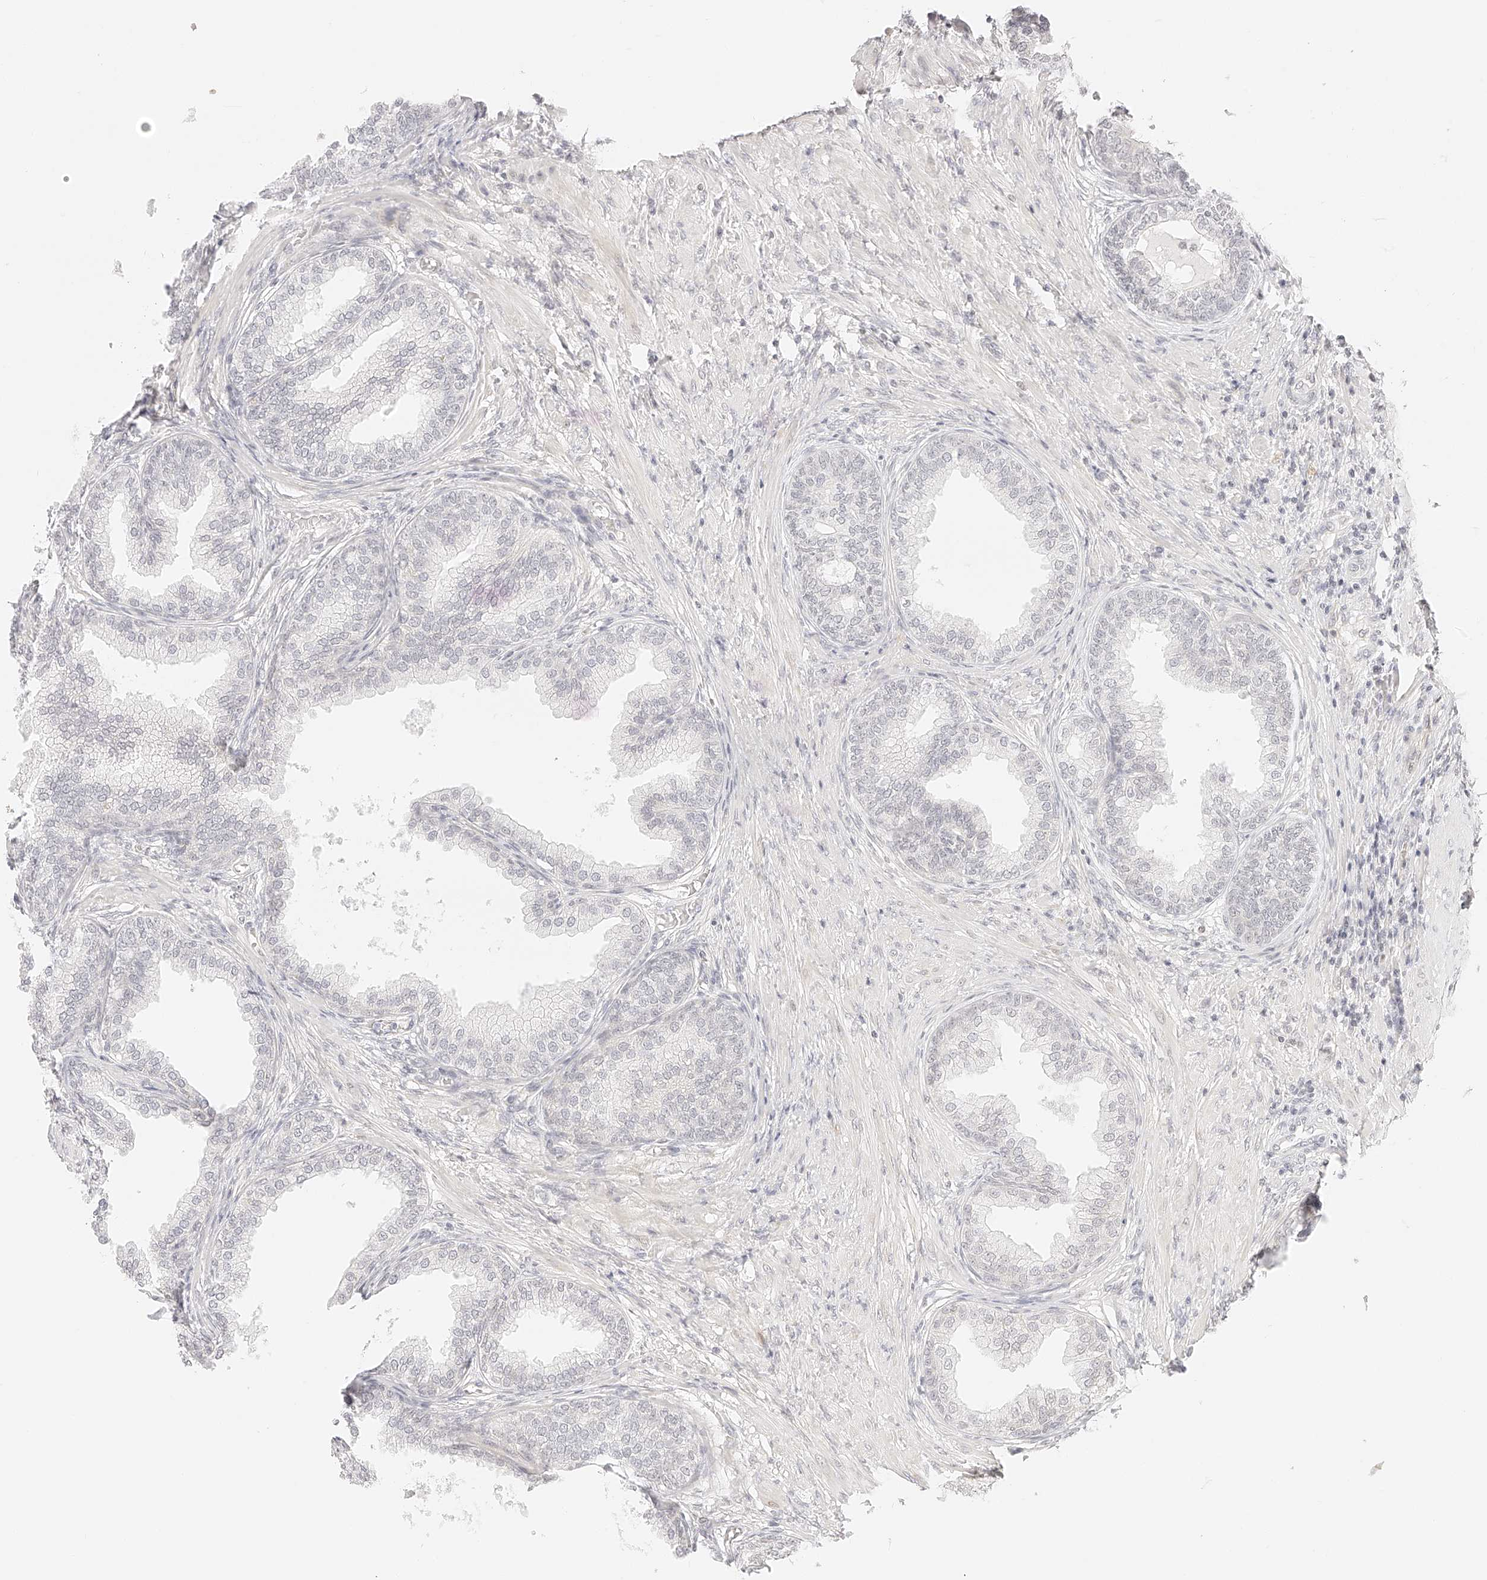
{"staining": {"intensity": "negative", "quantity": "none", "location": "none"}, "tissue": "prostate", "cell_type": "Glandular cells", "image_type": "normal", "snomed": [{"axis": "morphology", "description": "Normal tissue, NOS"}, {"axis": "topography", "description": "Prostate"}], "caption": "High magnification brightfield microscopy of normal prostate stained with DAB (brown) and counterstained with hematoxylin (blue): glandular cells show no significant positivity.", "gene": "ZFP69", "patient": {"sex": "male", "age": 76}}